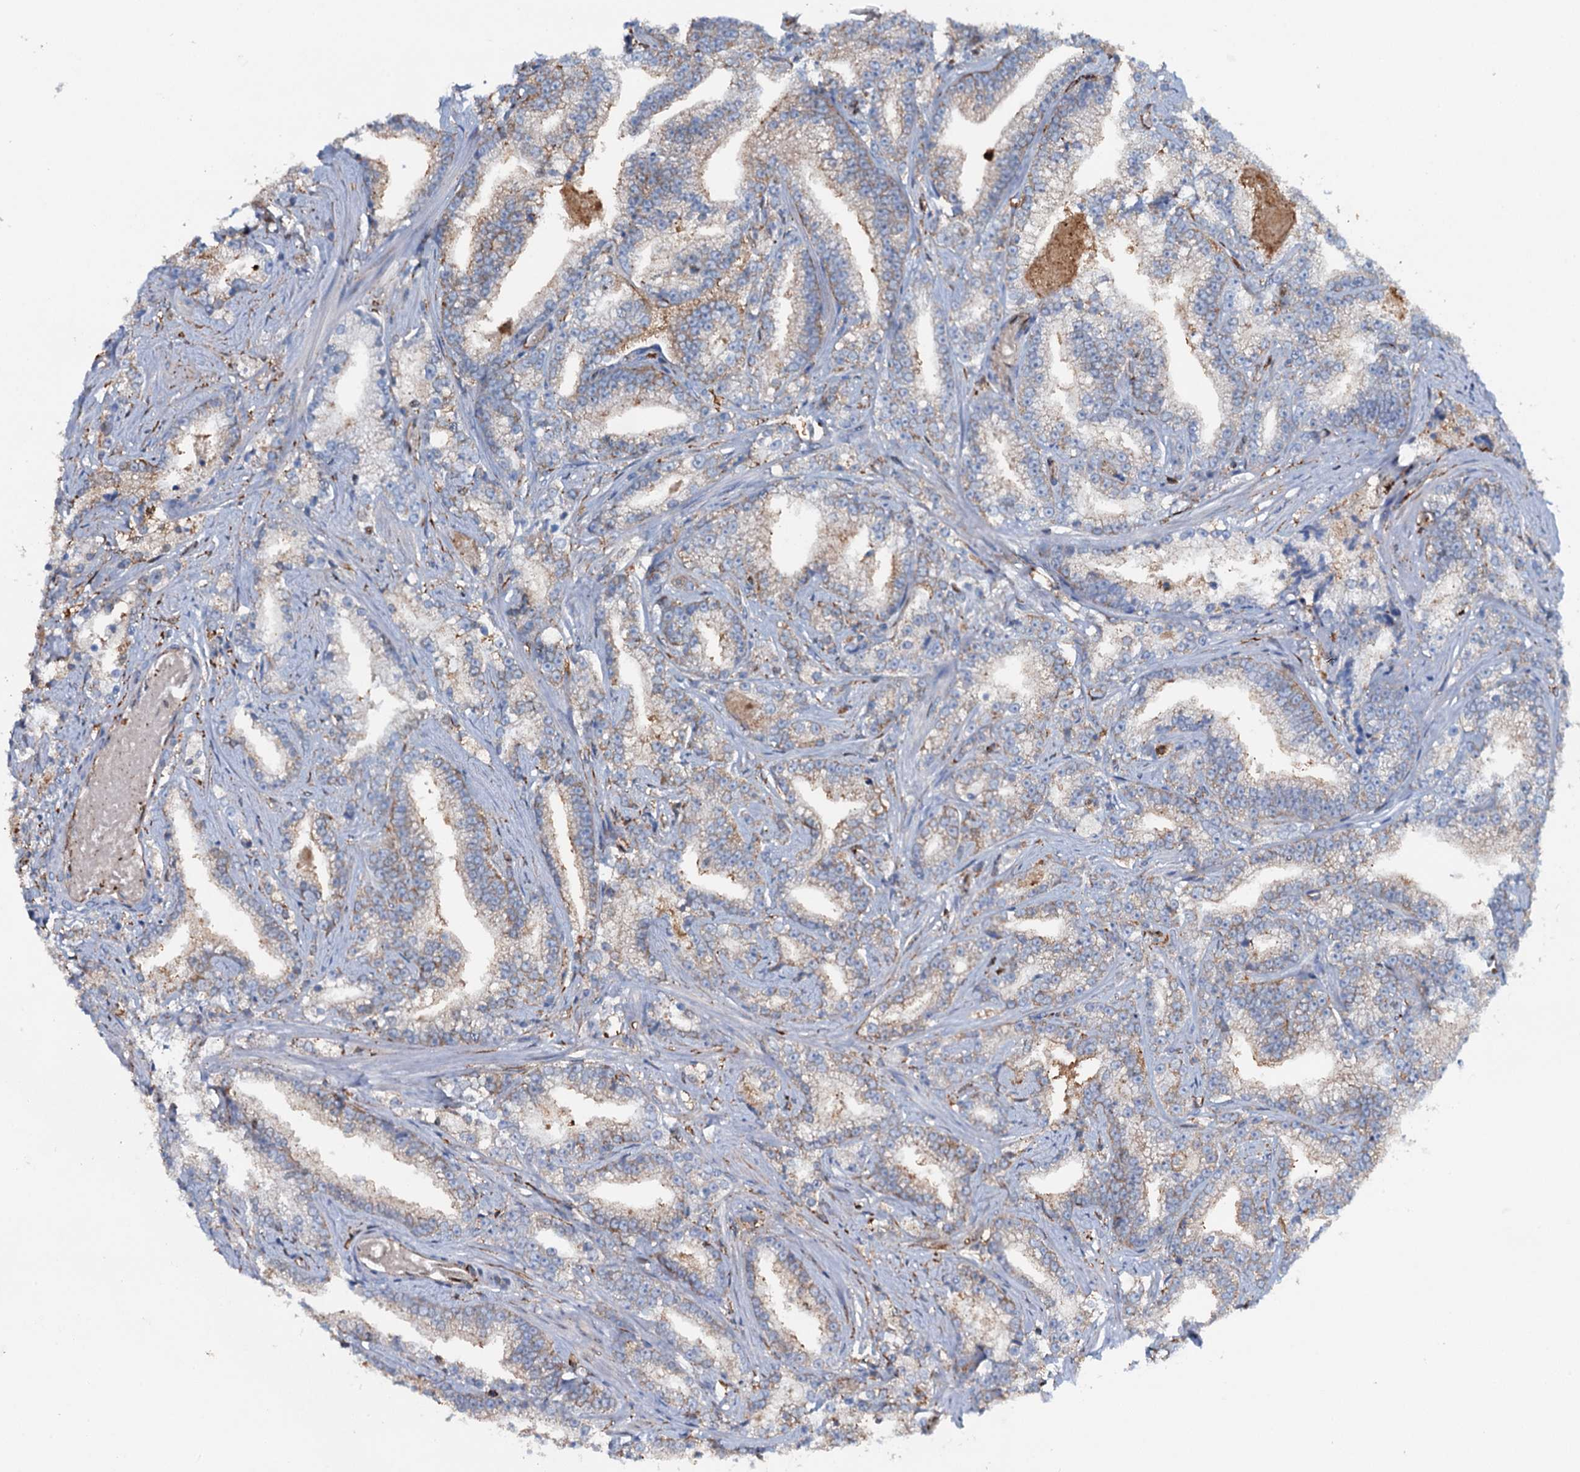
{"staining": {"intensity": "moderate", "quantity": "25%-75%", "location": "cytoplasmic/membranous"}, "tissue": "prostate cancer", "cell_type": "Tumor cells", "image_type": "cancer", "snomed": [{"axis": "morphology", "description": "Adenocarcinoma, High grade"}, {"axis": "topography", "description": "Prostate and seminal vesicle, NOS"}], "caption": "Prostate cancer (high-grade adenocarcinoma) stained with immunohistochemistry (IHC) demonstrates moderate cytoplasmic/membranous expression in approximately 25%-75% of tumor cells.", "gene": "MS4A4E", "patient": {"sex": "male", "age": 67}}